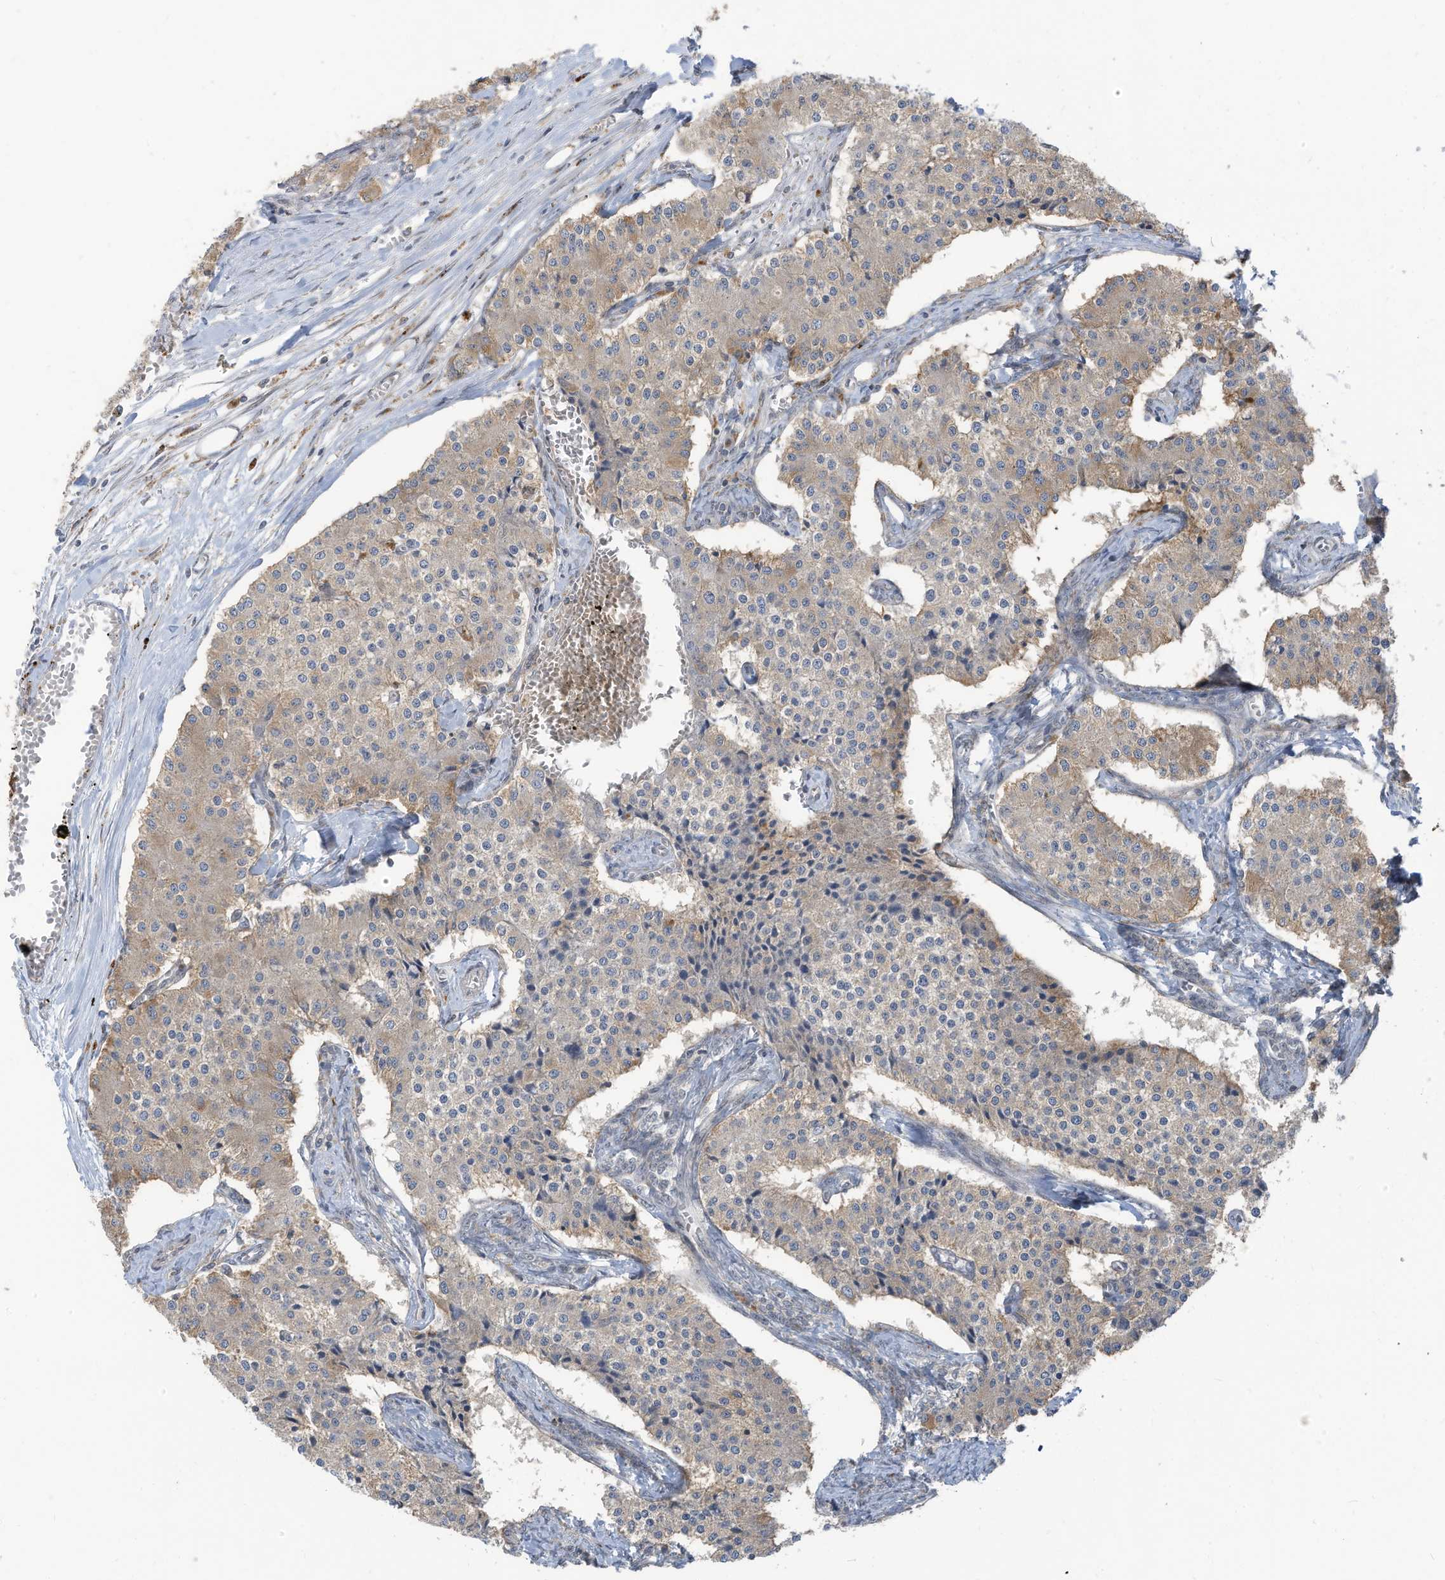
{"staining": {"intensity": "weak", "quantity": "<25%", "location": "cytoplasmic/membranous"}, "tissue": "carcinoid", "cell_type": "Tumor cells", "image_type": "cancer", "snomed": [{"axis": "morphology", "description": "Carcinoid, malignant, NOS"}, {"axis": "topography", "description": "Colon"}], "caption": "This histopathology image is of malignant carcinoid stained with immunohistochemistry to label a protein in brown with the nuclei are counter-stained blue. There is no expression in tumor cells.", "gene": "DZIP3", "patient": {"sex": "female", "age": 52}}